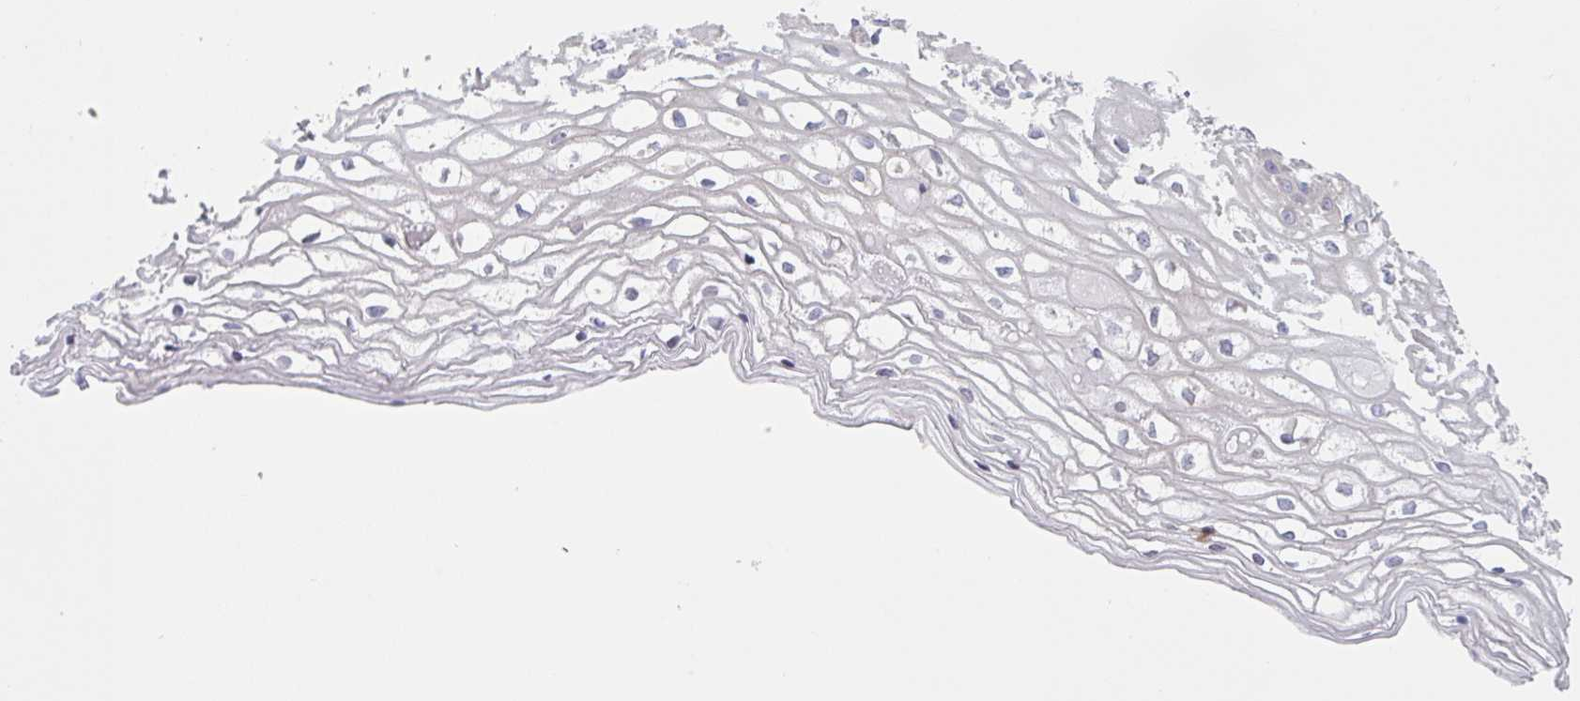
{"staining": {"intensity": "negative", "quantity": "none", "location": "none"}, "tissue": "cervix", "cell_type": "Glandular cells", "image_type": "normal", "snomed": [{"axis": "morphology", "description": "Normal tissue, NOS"}, {"axis": "topography", "description": "Cervix"}], "caption": "Immunohistochemical staining of benign human cervix displays no significant staining in glandular cells. (Immunohistochemistry, brightfield microscopy, high magnification).", "gene": "DISP2", "patient": {"sex": "female", "age": 36}}